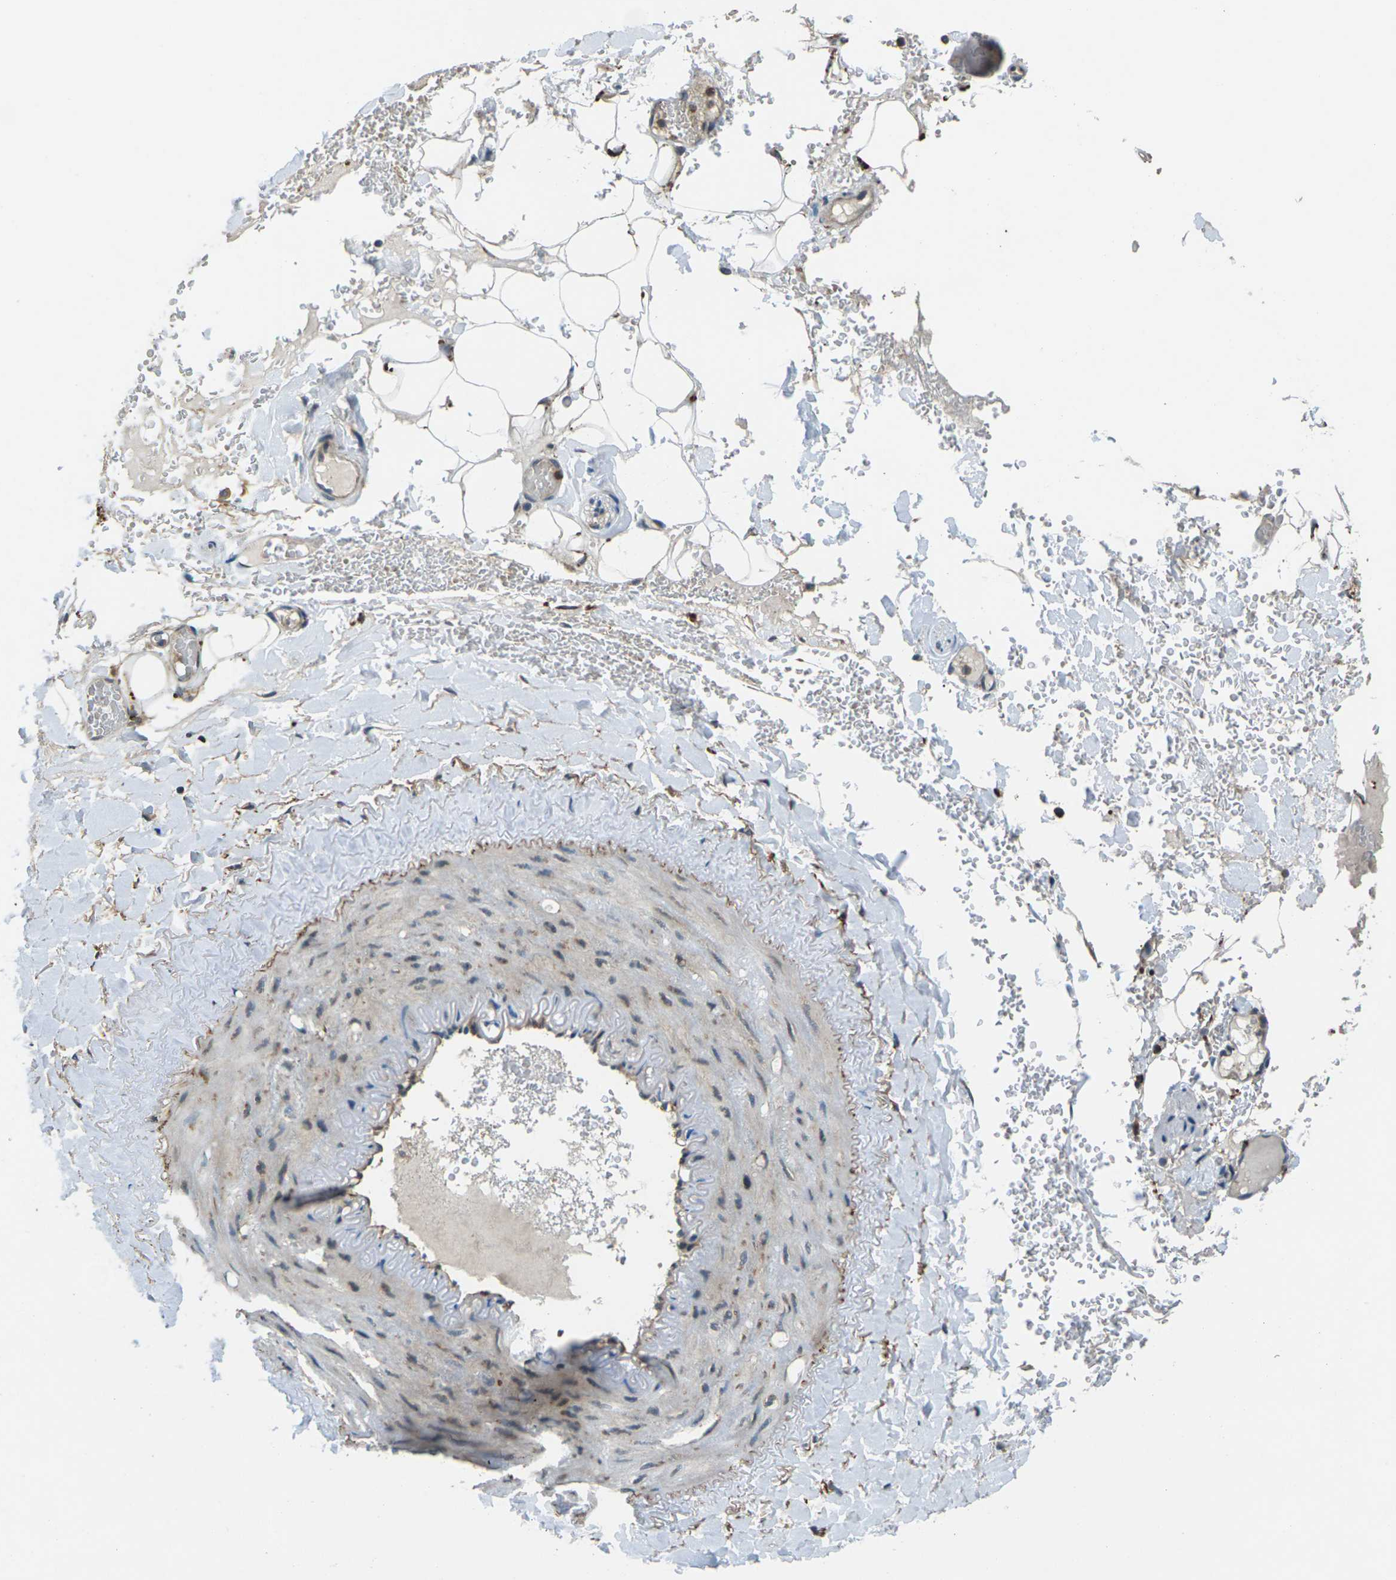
{"staining": {"intensity": "negative", "quantity": "none", "location": "none"}, "tissue": "adipose tissue", "cell_type": "Adipocytes", "image_type": "normal", "snomed": [{"axis": "morphology", "description": "Normal tissue, NOS"}, {"axis": "topography", "description": "Peripheral nerve tissue"}], "caption": "High power microscopy histopathology image of an immunohistochemistry (IHC) image of unremarkable adipose tissue, revealing no significant expression in adipocytes. The staining was performed using DAB (3,3'-diaminobenzidine) to visualize the protein expression in brown, while the nuclei were stained in blue with hematoxylin (Magnification: 20x).", "gene": "SLC31A2", "patient": {"sex": "male", "age": 70}}